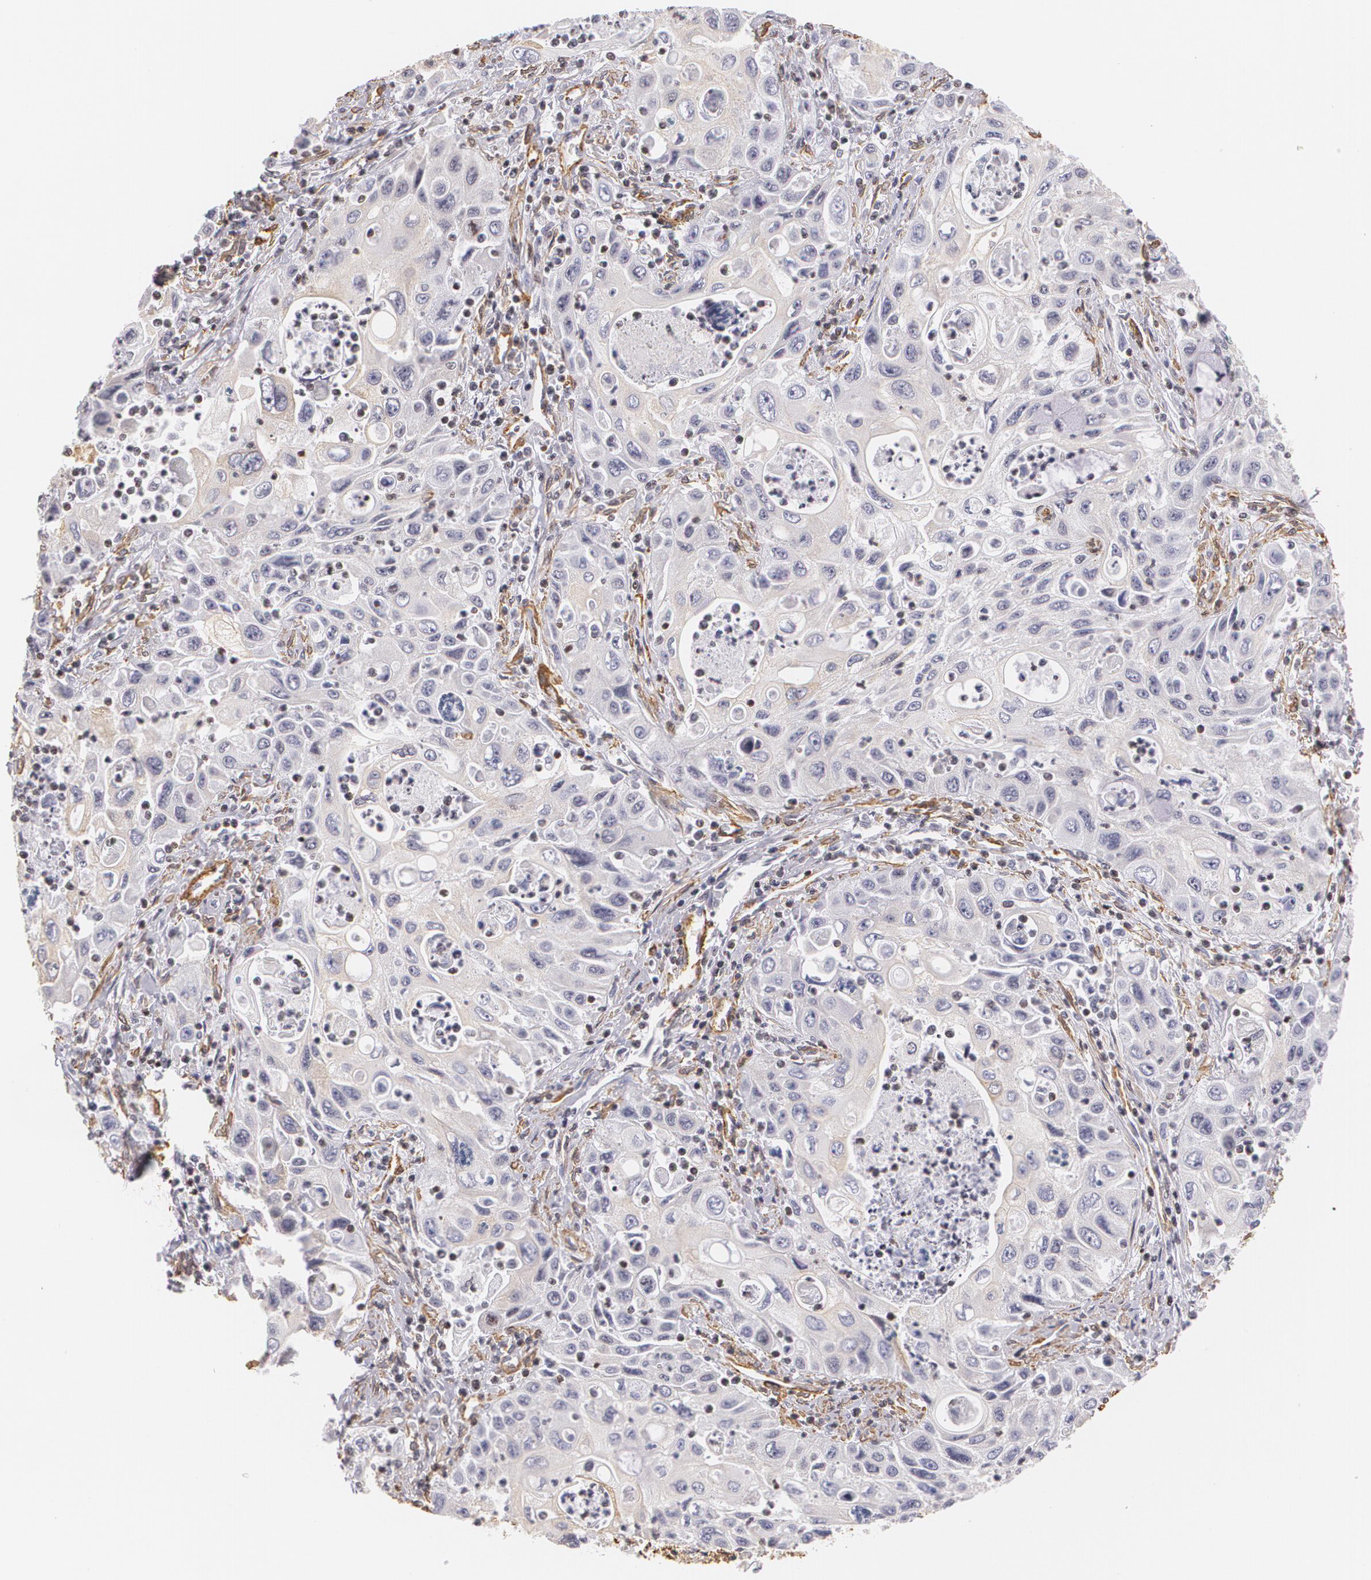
{"staining": {"intensity": "weak", "quantity": "<25%", "location": "cytoplasmic/membranous"}, "tissue": "pancreatic cancer", "cell_type": "Tumor cells", "image_type": "cancer", "snomed": [{"axis": "morphology", "description": "Adenocarcinoma, NOS"}, {"axis": "topography", "description": "Pancreas"}], "caption": "Immunohistochemistry (IHC) of adenocarcinoma (pancreatic) demonstrates no staining in tumor cells.", "gene": "VAMP1", "patient": {"sex": "male", "age": 70}}